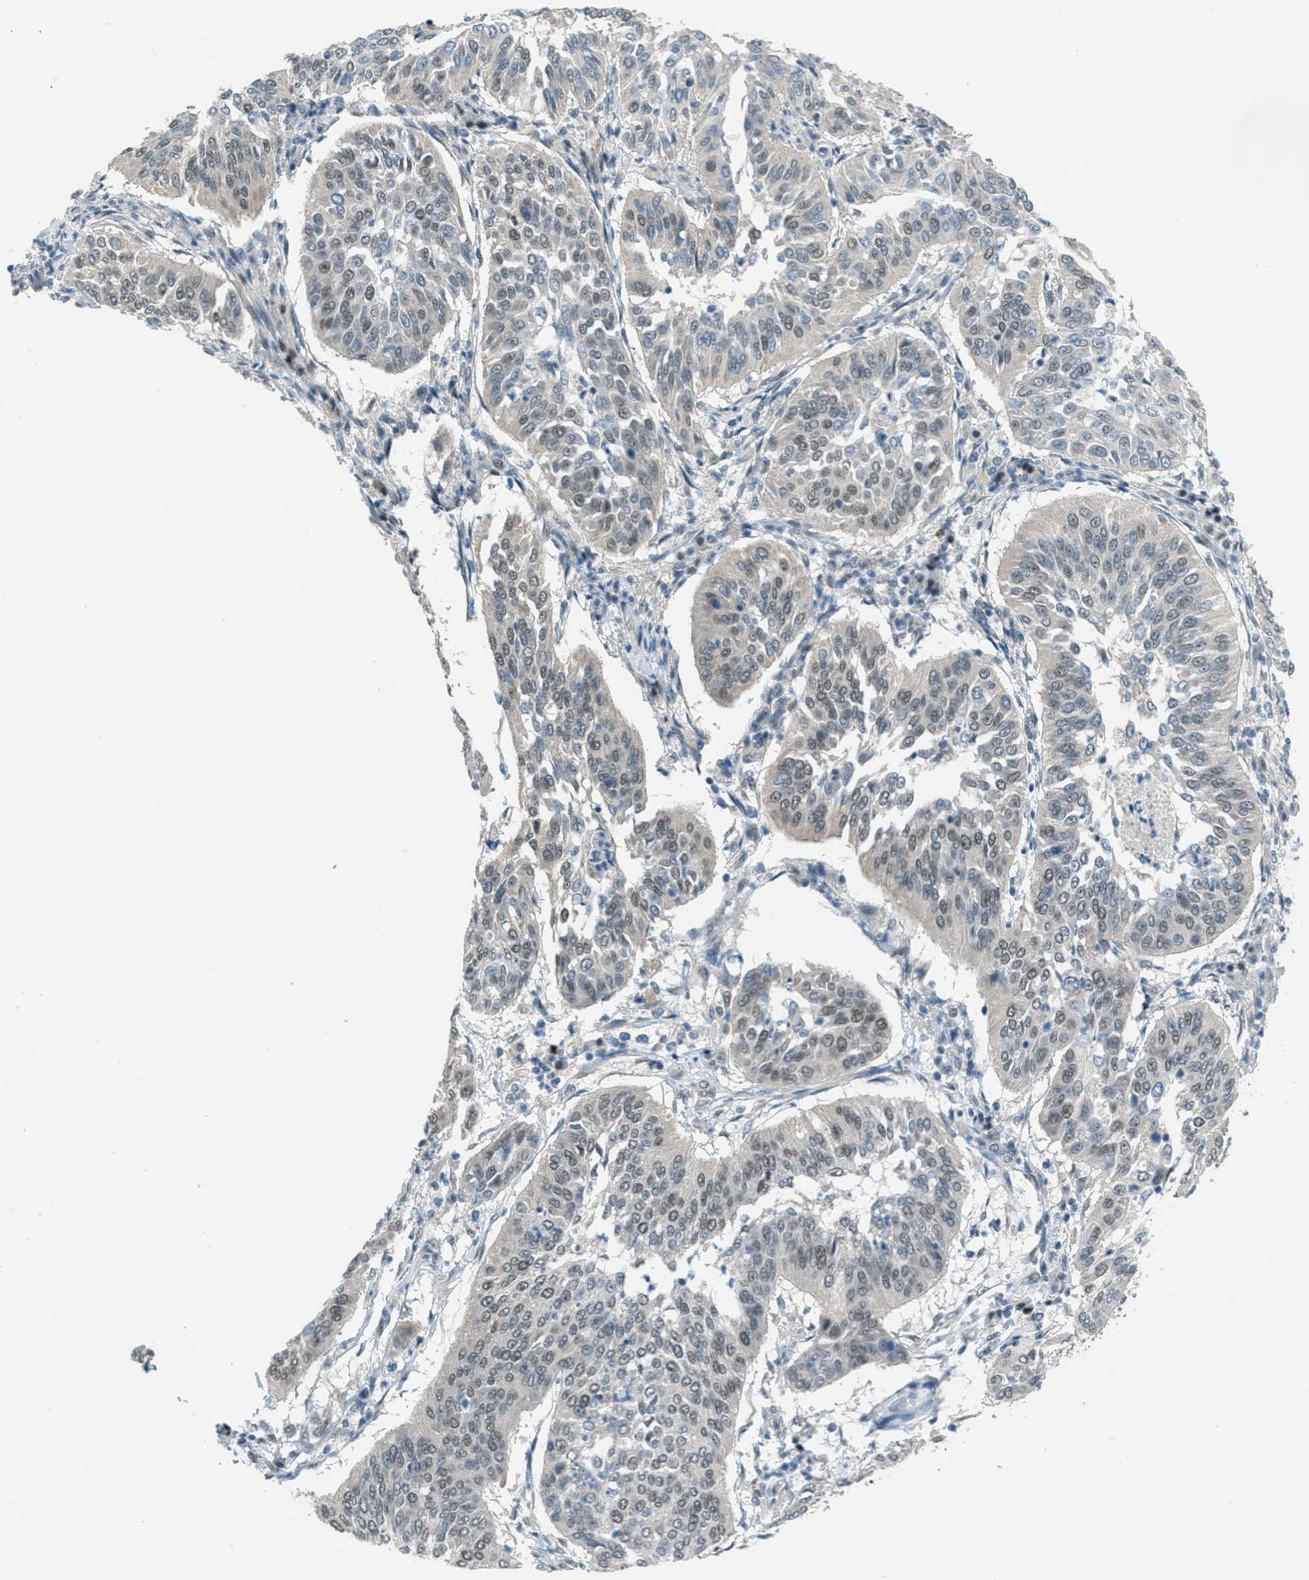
{"staining": {"intensity": "moderate", "quantity": ">75%", "location": "cytoplasmic/membranous,nuclear"}, "tissue": "cervical cancer", "cell_type": "Tumor cells", "image_type": "cancer", "snomed": [{"axis": "morphology", "description": "Normal tissue, NOS"}, {"axis": "morphology", "description": "Squamous cell carcinoma, NOS"}, {"axis": "topography", "description": "Cervix"}], "caption": "Cervical cancer (squamous cell carcinoma) stained with a protein marker reveals moderate staining in tumor cells.", "gene": "TCF3", "patient": {"sex": "female", "age": 39}}